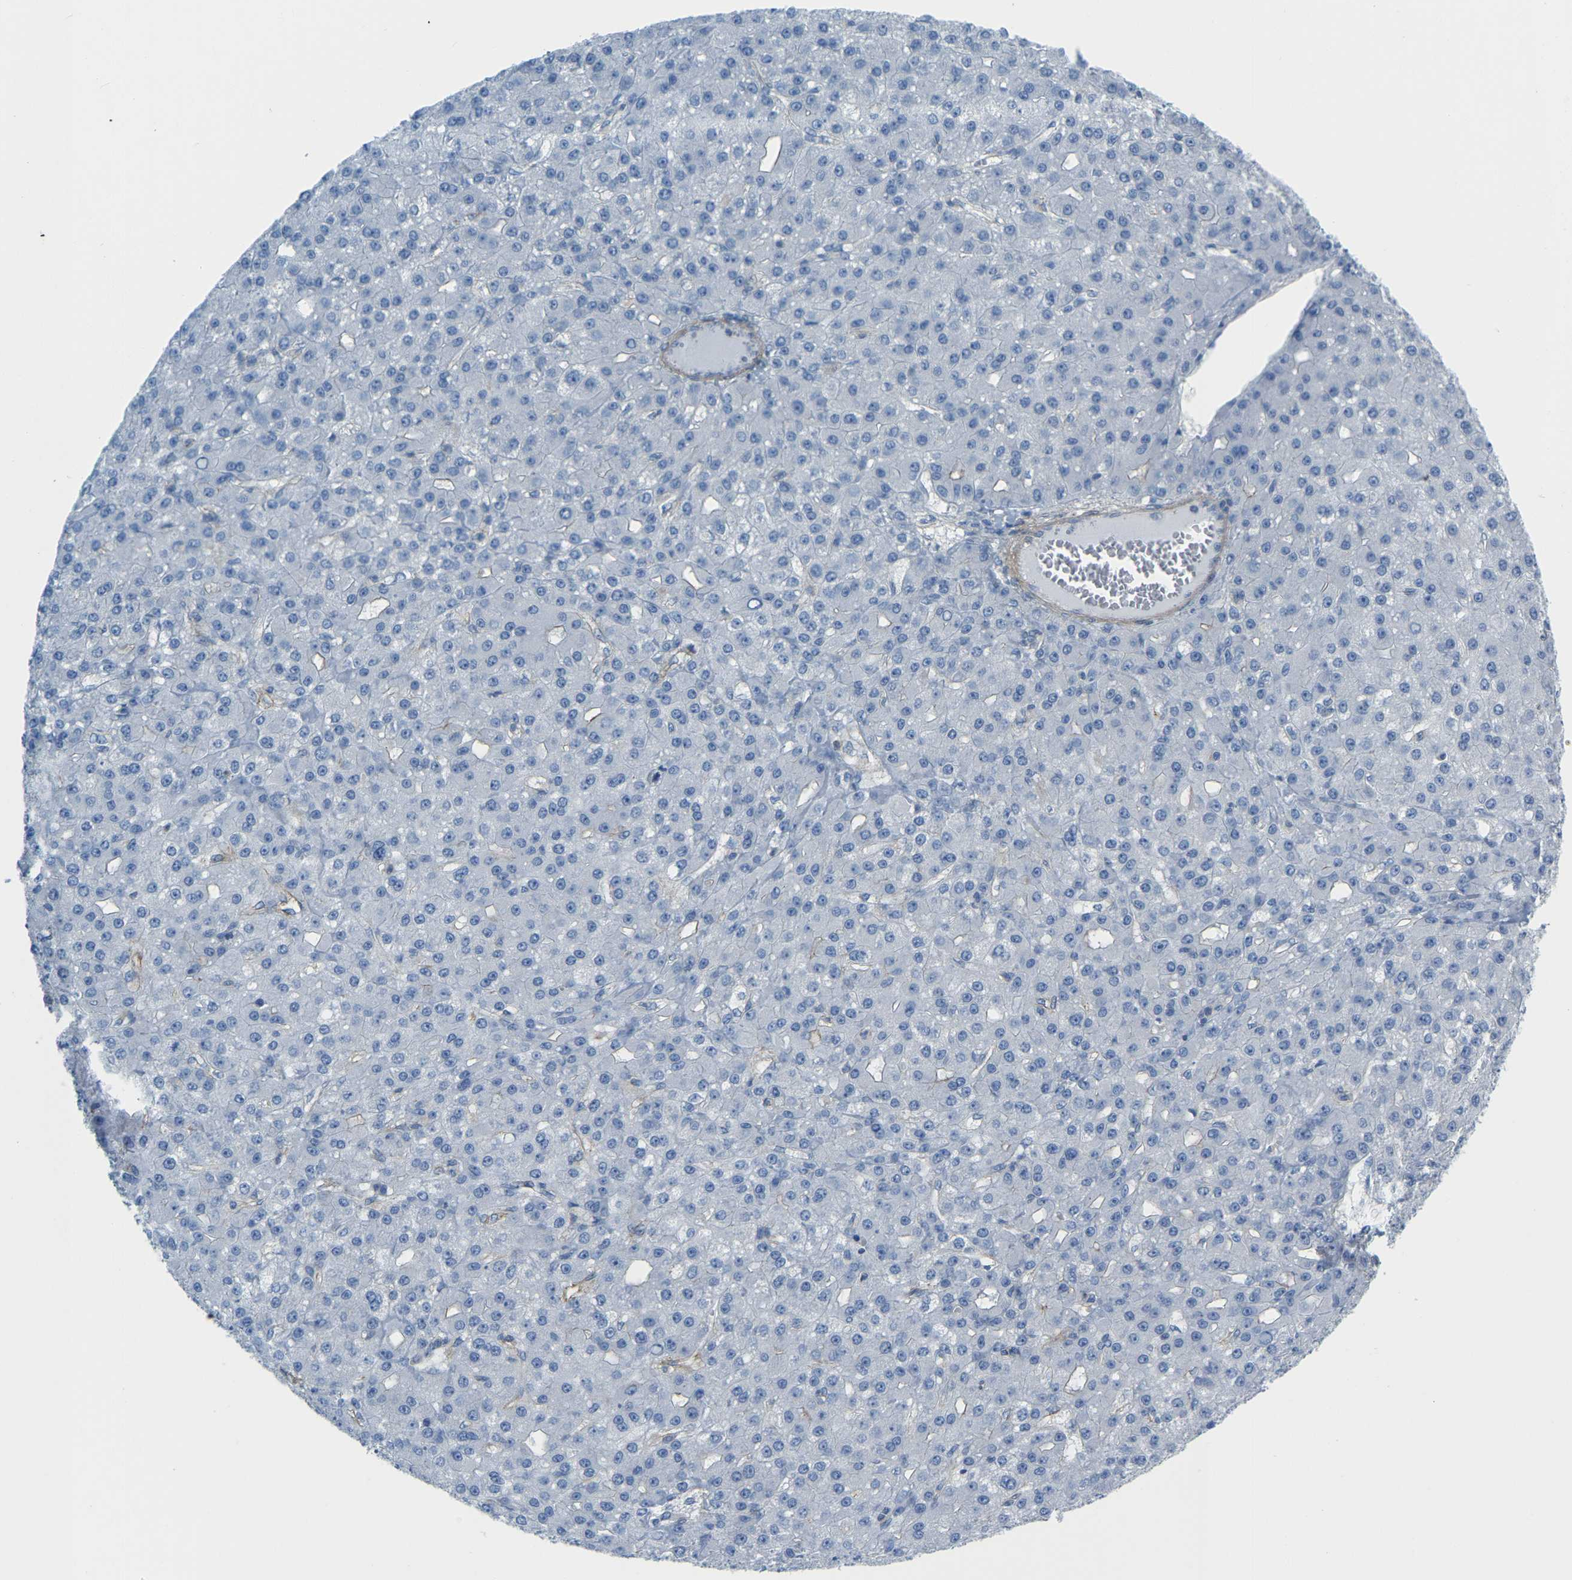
{"staining": {"intensity": "negative", "quantity": "none", "location": "none"}, "tissue": "liver cancer", "cell_type": "Tumor cells", "image_type": "cancer", "snomed": [{"axis": "morphology", "description": "Carcinoma, Hepatocellular, NOS"}, {"axis": "topography", "description": "Liver"}], "caption": "This is an immunohistochemistry photomicrograph of human liver cancer (hepatocellular carcinoma). There is no positivity in tumor cells.", "gene": "MYL3", "patient": {"sex": "male", "age": 67}}